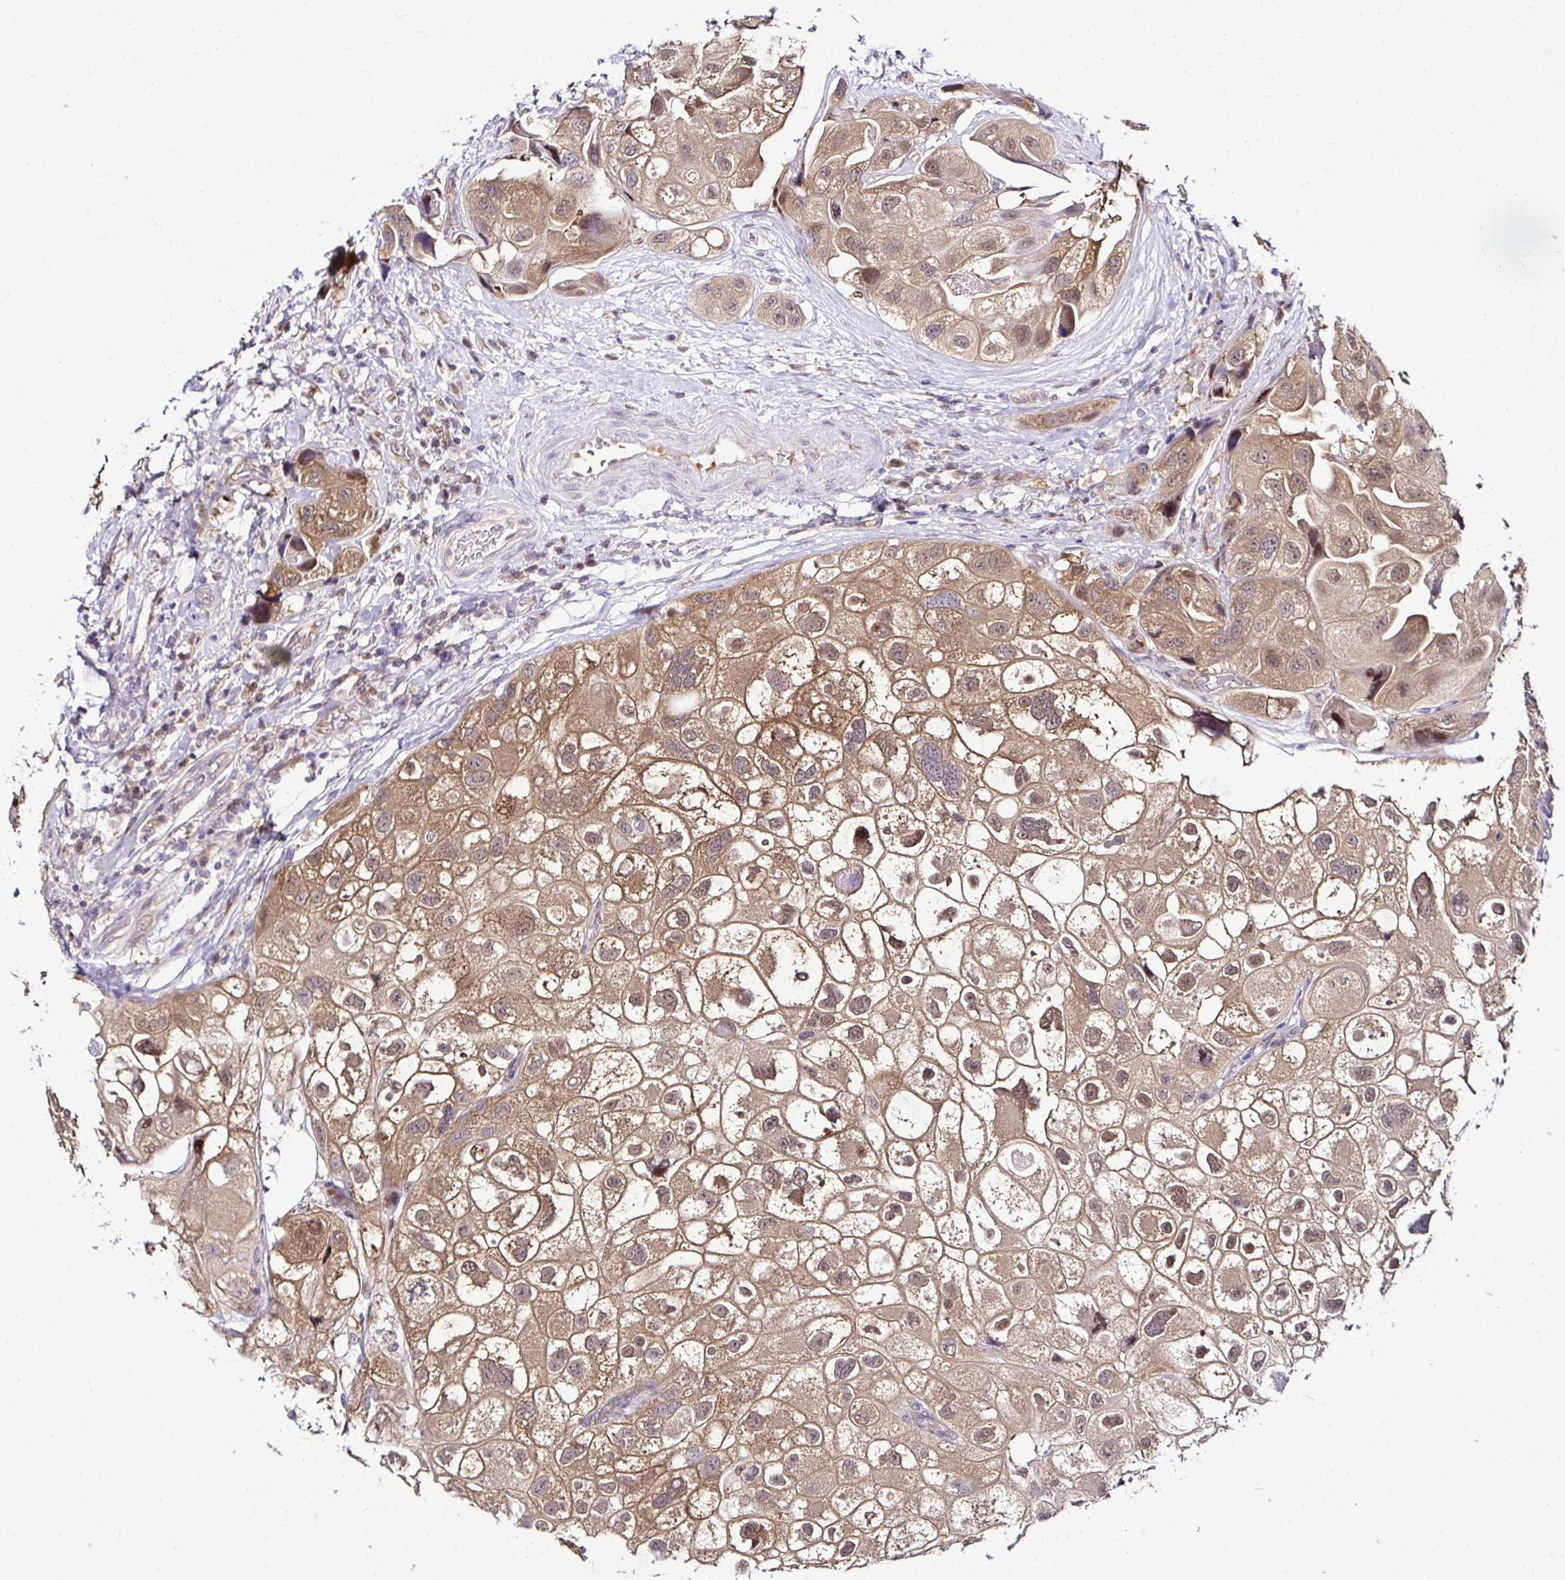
{"staining": {"intensity": "moderate", "quantity": ">75%", "location": "cytoplasmic/membranous,nuclear"}, "tissue": "urothelial cancer", "cell_type": "Tumor cells", "image_type": "cancer", "snomed": [{"axis": "morphology", "description": "Urothelial carcinoma, High grade"}, {"axis": "topography", "description": "Urinary bladder"}], "caption": "Immunohistochemical staining of high-grade urothelial carcinoma exhibits medium levels of moderate cytoplasmic/membranous and nuclear staining in about >75% of tumor cells. Ihc stains the protein of interest in brown and the nuclei are stained blue.", "gene": "PSMD3", "patient": {"sex": "female", "age": 64}}